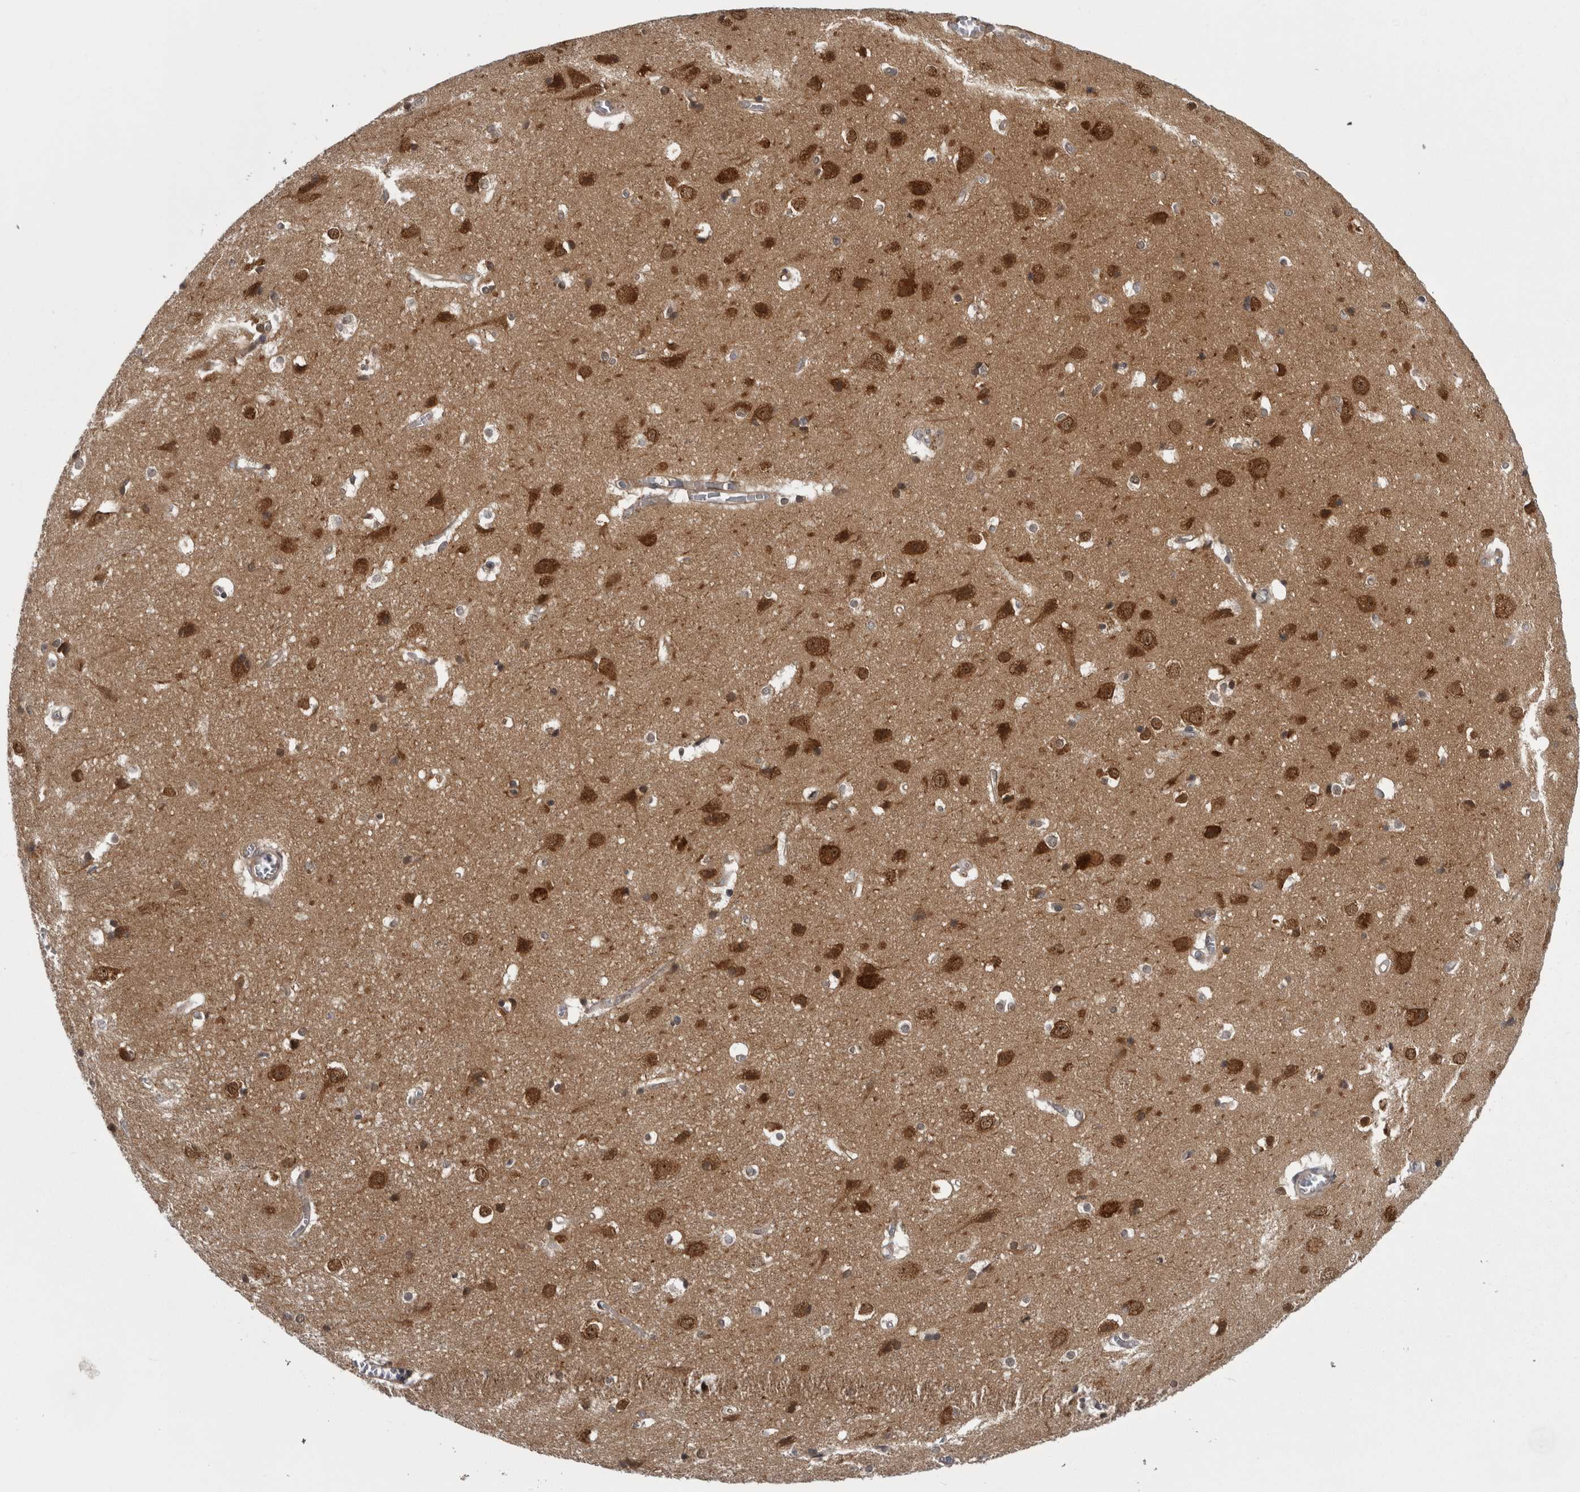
{"staining": {"intensity": "weak", "quantity": ">75%", "location": "cytoplasmic/membranous"}, "tissue": "cerebral cortex", "cell_type": "Endothelial cells", "image_type": "normal", "snomed": [{"axis": "morphology", "description": "Normal tissue, NOS"}, {"axis": "topography", "description": "Cerebral cortex"}], "caption": "About >75% of endothelial cells in benign cerebral cortex exhibit weak cytoplasmic/membranous protein staining as visualized by brown immunohistochemical staining.", "gene": "CACYBP", "patient": {"sex": "male", "age": 54}}